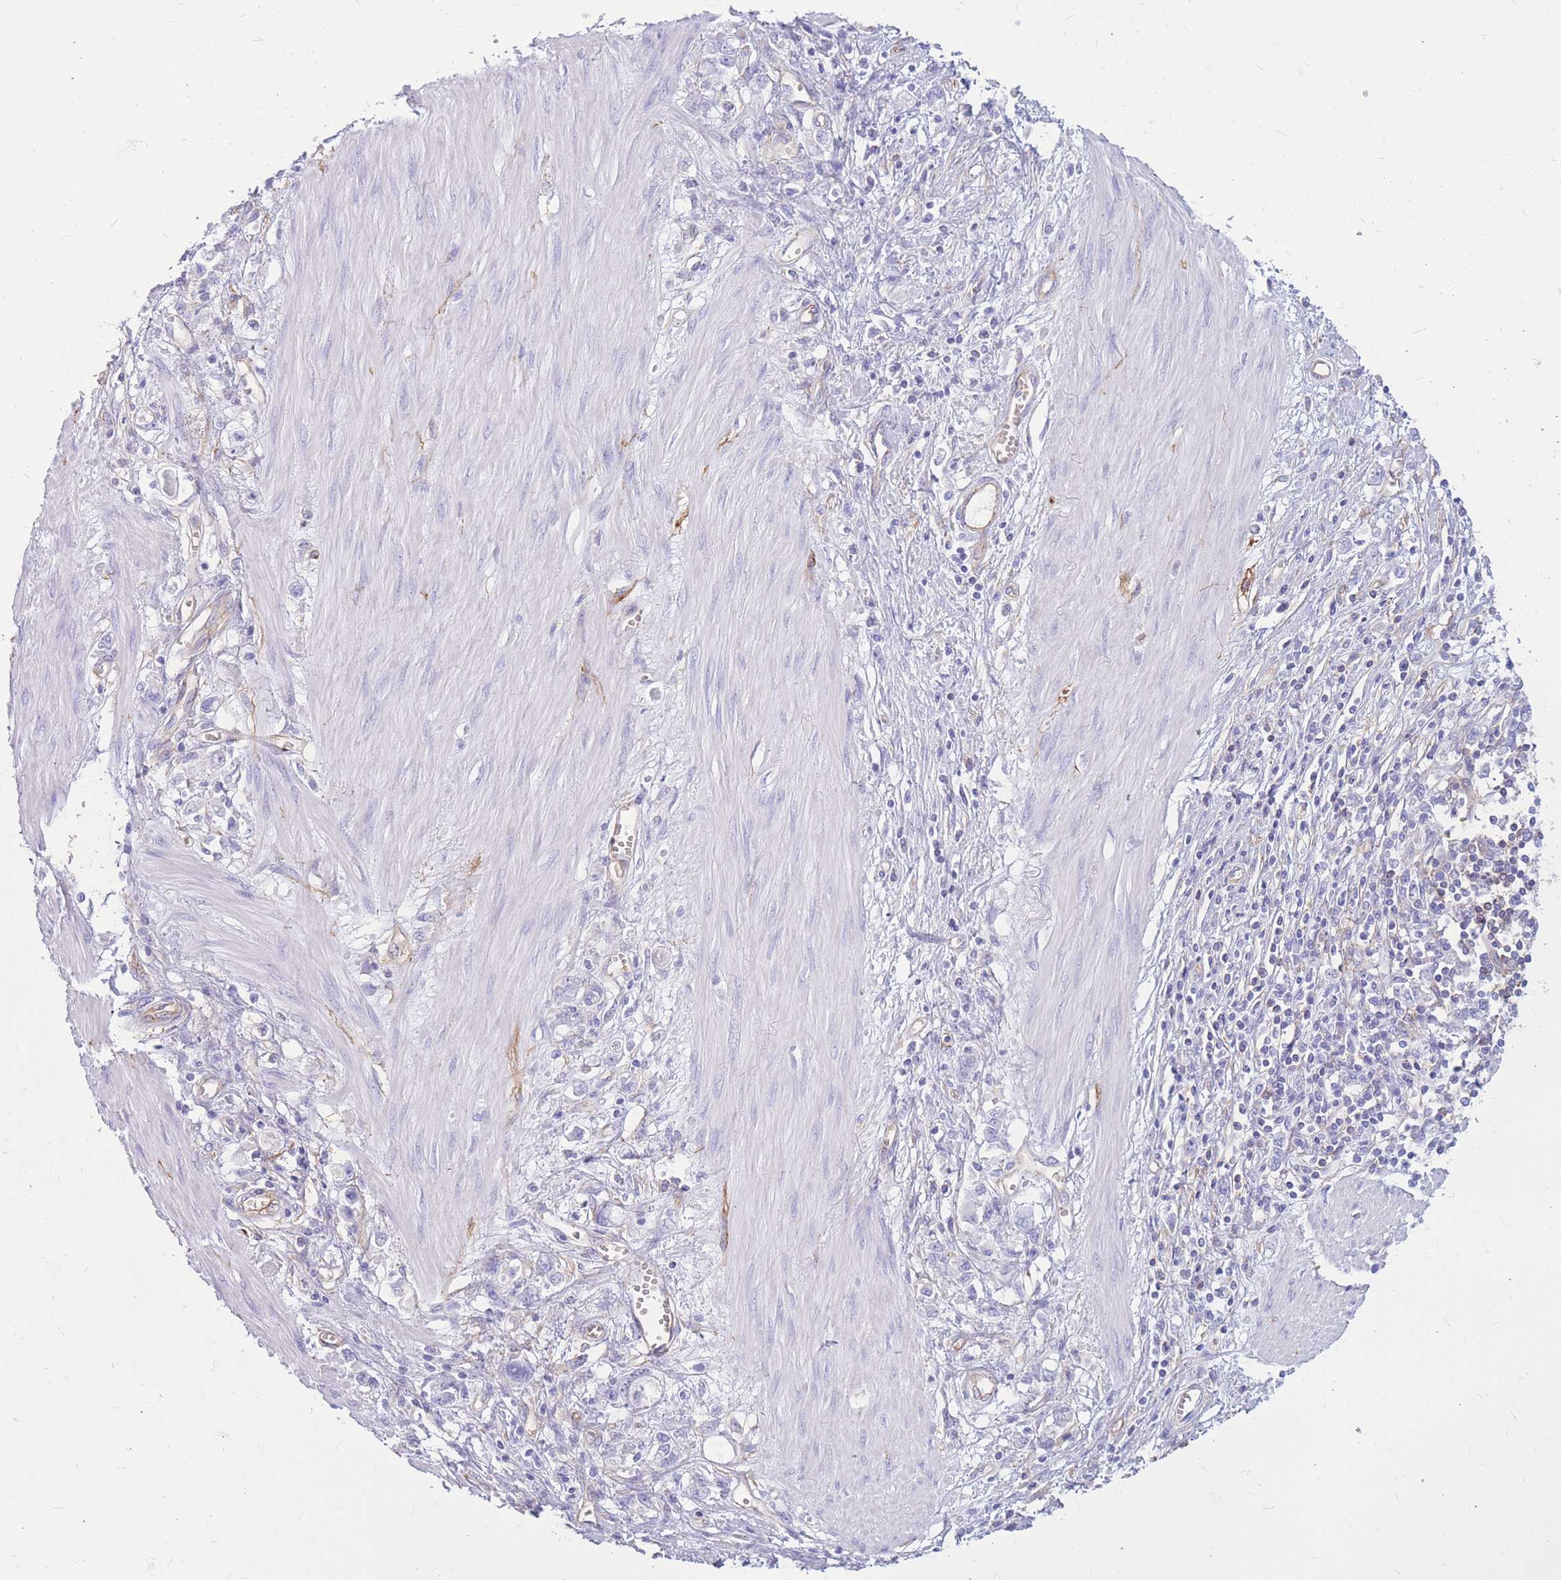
{"staining": {"intensity": "negative", "quantity": "none", "location": "none"}, "tissue": "stomach cancer", "cell_type": "Tumor cells", "image_type": "cancer", "snomed": [{"axis": "morphology", "description": "Adenocarcinoma, NOS"}, {"axis": "topography", "description": "Stomach"}], "caption": "Stomach cancer stained for a protein using immunohistochemistry (IHC) displays no expression tumor cells.", "gene": "ADD2", "patient": {"sex": "female", "age": 76}}